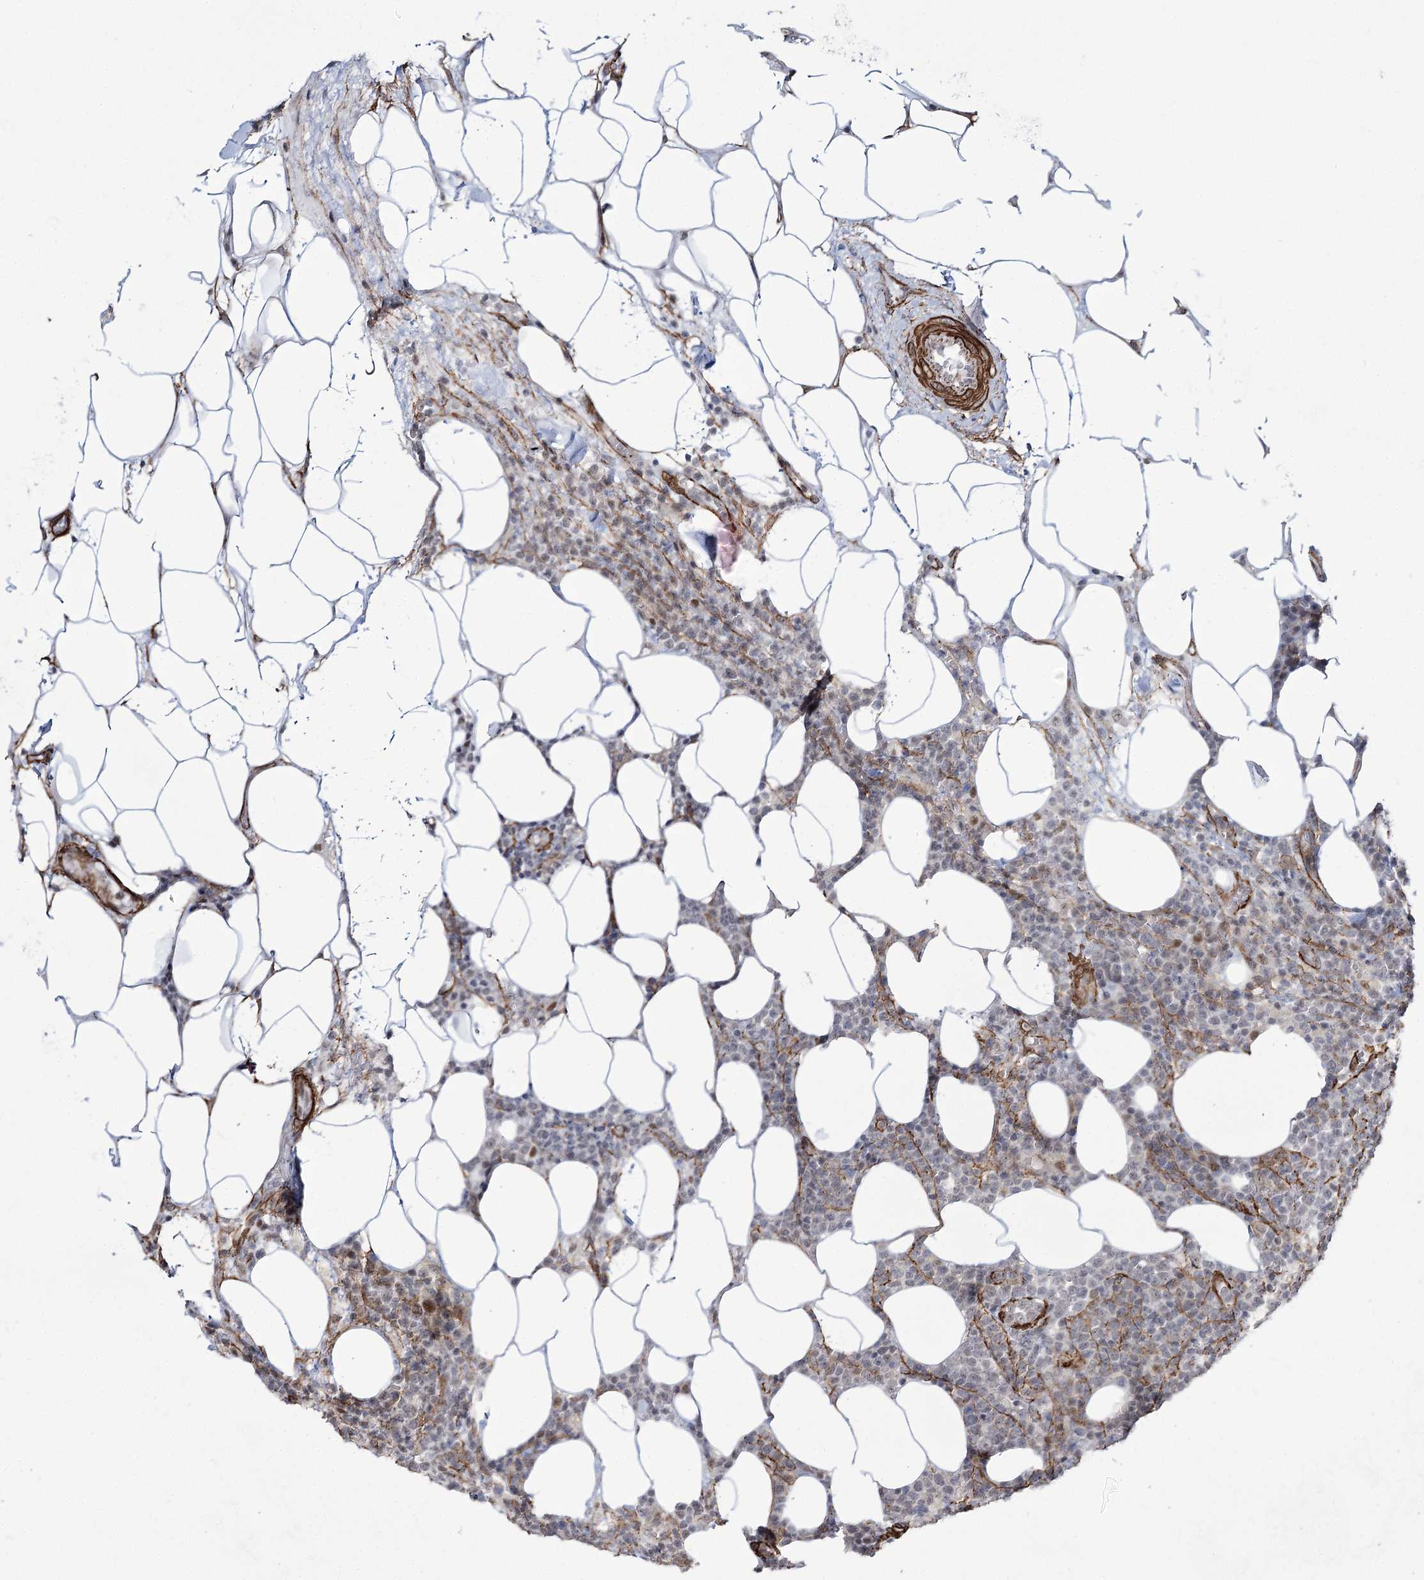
{"staining": {"intensity": "moderate", "quantity": "<25%", "location": "nuclear"}, "tissue": "lymphoma", "cell_type": "Tumor cells", "image_type": "cancer", "snomed": [{"axis": "morphology", "description": "Malignant lymphoma, non-Hodgkin's type, High grade"}, {"axis": "topography", "description": "Lymph node"}], "caption": "Malignant lymphoma, non-Hodgkin's type (high-grade) tissue displays moderate nuclear staining in about <25% of tumor cells", "gene": "CWF19L1", "patient": {"sex": "male", "age": 61}}